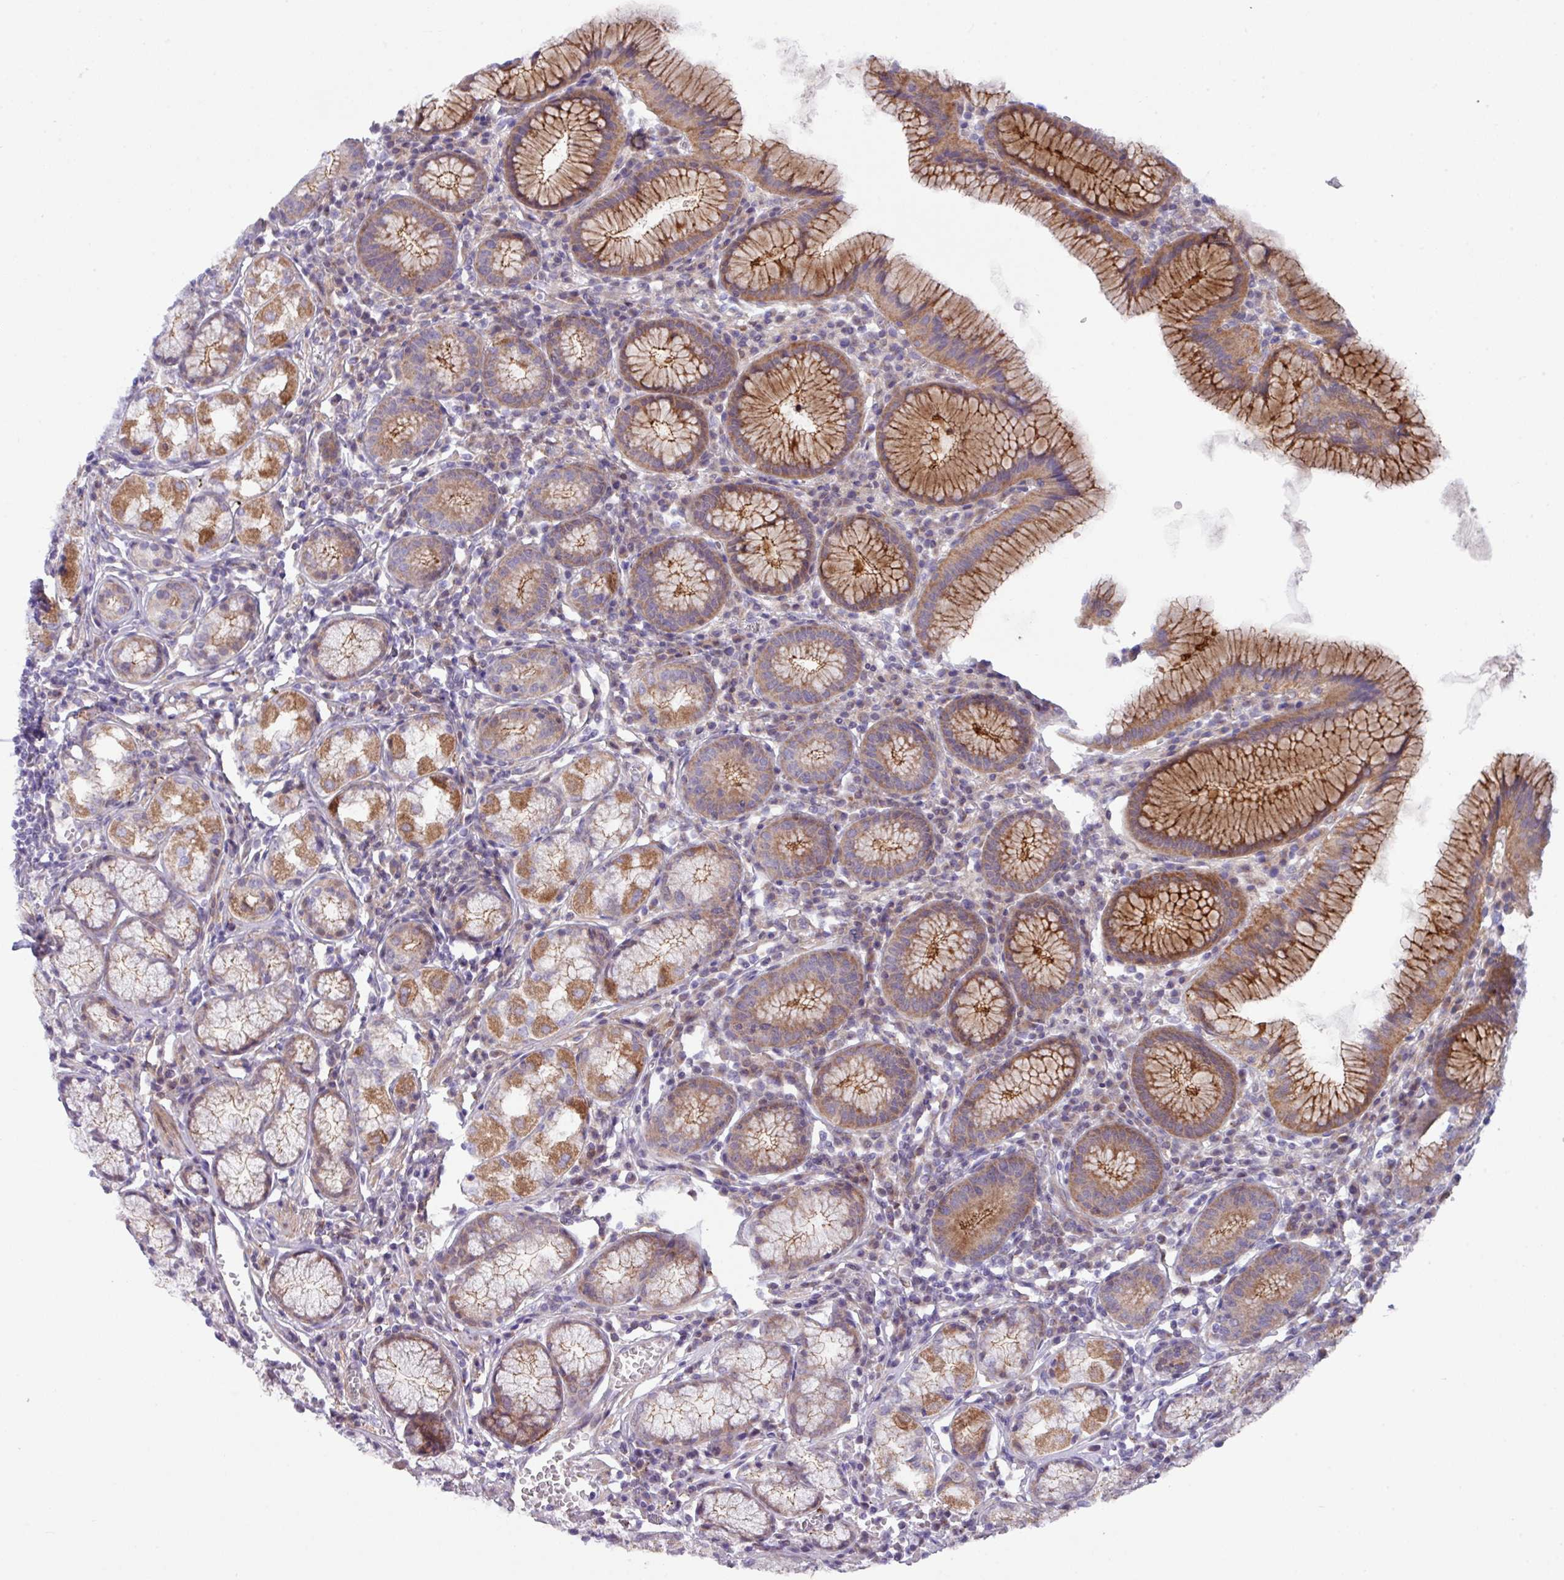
{"staining": {"intensity": "strong", "quantity": "25%-75%", "location": "cytoplasmic/membranous"}, "tissue": "stomach", "cell_type": "Glandular cells", "image_type": "normal", "snomed": [{"axis": "morphology", "description": "Normal tissue, NOS"}, {"axis": "topography", "description": "Stomach"}], "caption": "A brown stain shows strong cytoplasmic/membranous expression of a protein in glandular cells of normal stomach. Ihc stains the protein in brown and the nuclei are stained blue.", "gene": "IQCJ", "patient": {"sex": "male", "age": 55}}